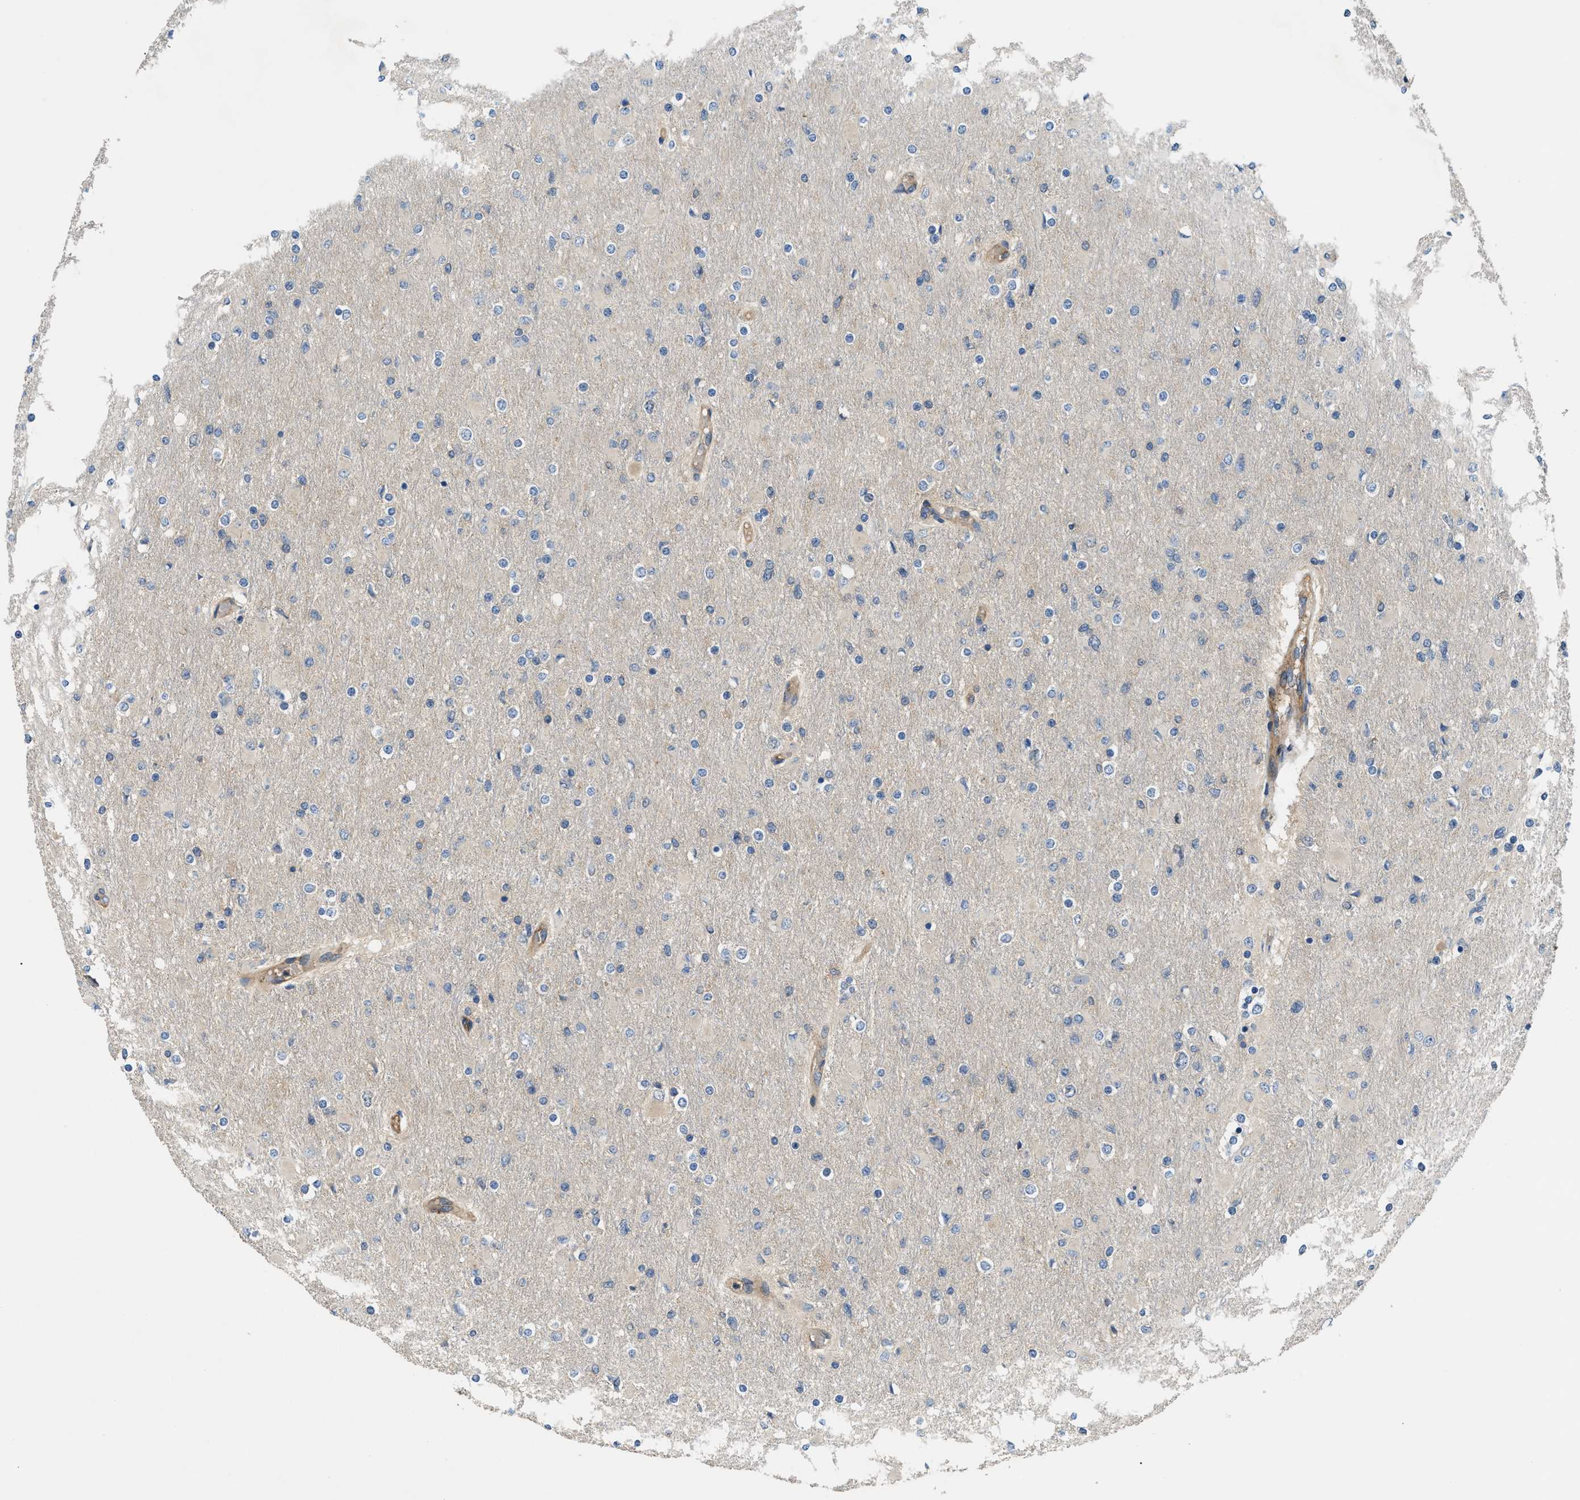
{"staining": {"intensity": "negative", "quantity": "none", "location": "none"}, "tissue": "glioma", "cell_type": "Tumor cells", "image_type": "cancer", "snomed": [{"axis": "morphology", "description": "Glioma, malignant, High grade"}, {"axis": "topography", "description": "Cerebral cortex"}], "caption": "IHC image of neoplastic tissue: glioma stained with DAB (3,3'-diaminobenzidine) displays no significant protein expression in tumor cells. (DAB (3,3'-diaminobenzidine) immunohistochemistry visualized using brightfield microscopy, high magnification).", "gene": "TRAK2", "patient": {"sex": "female", "age": 36}}